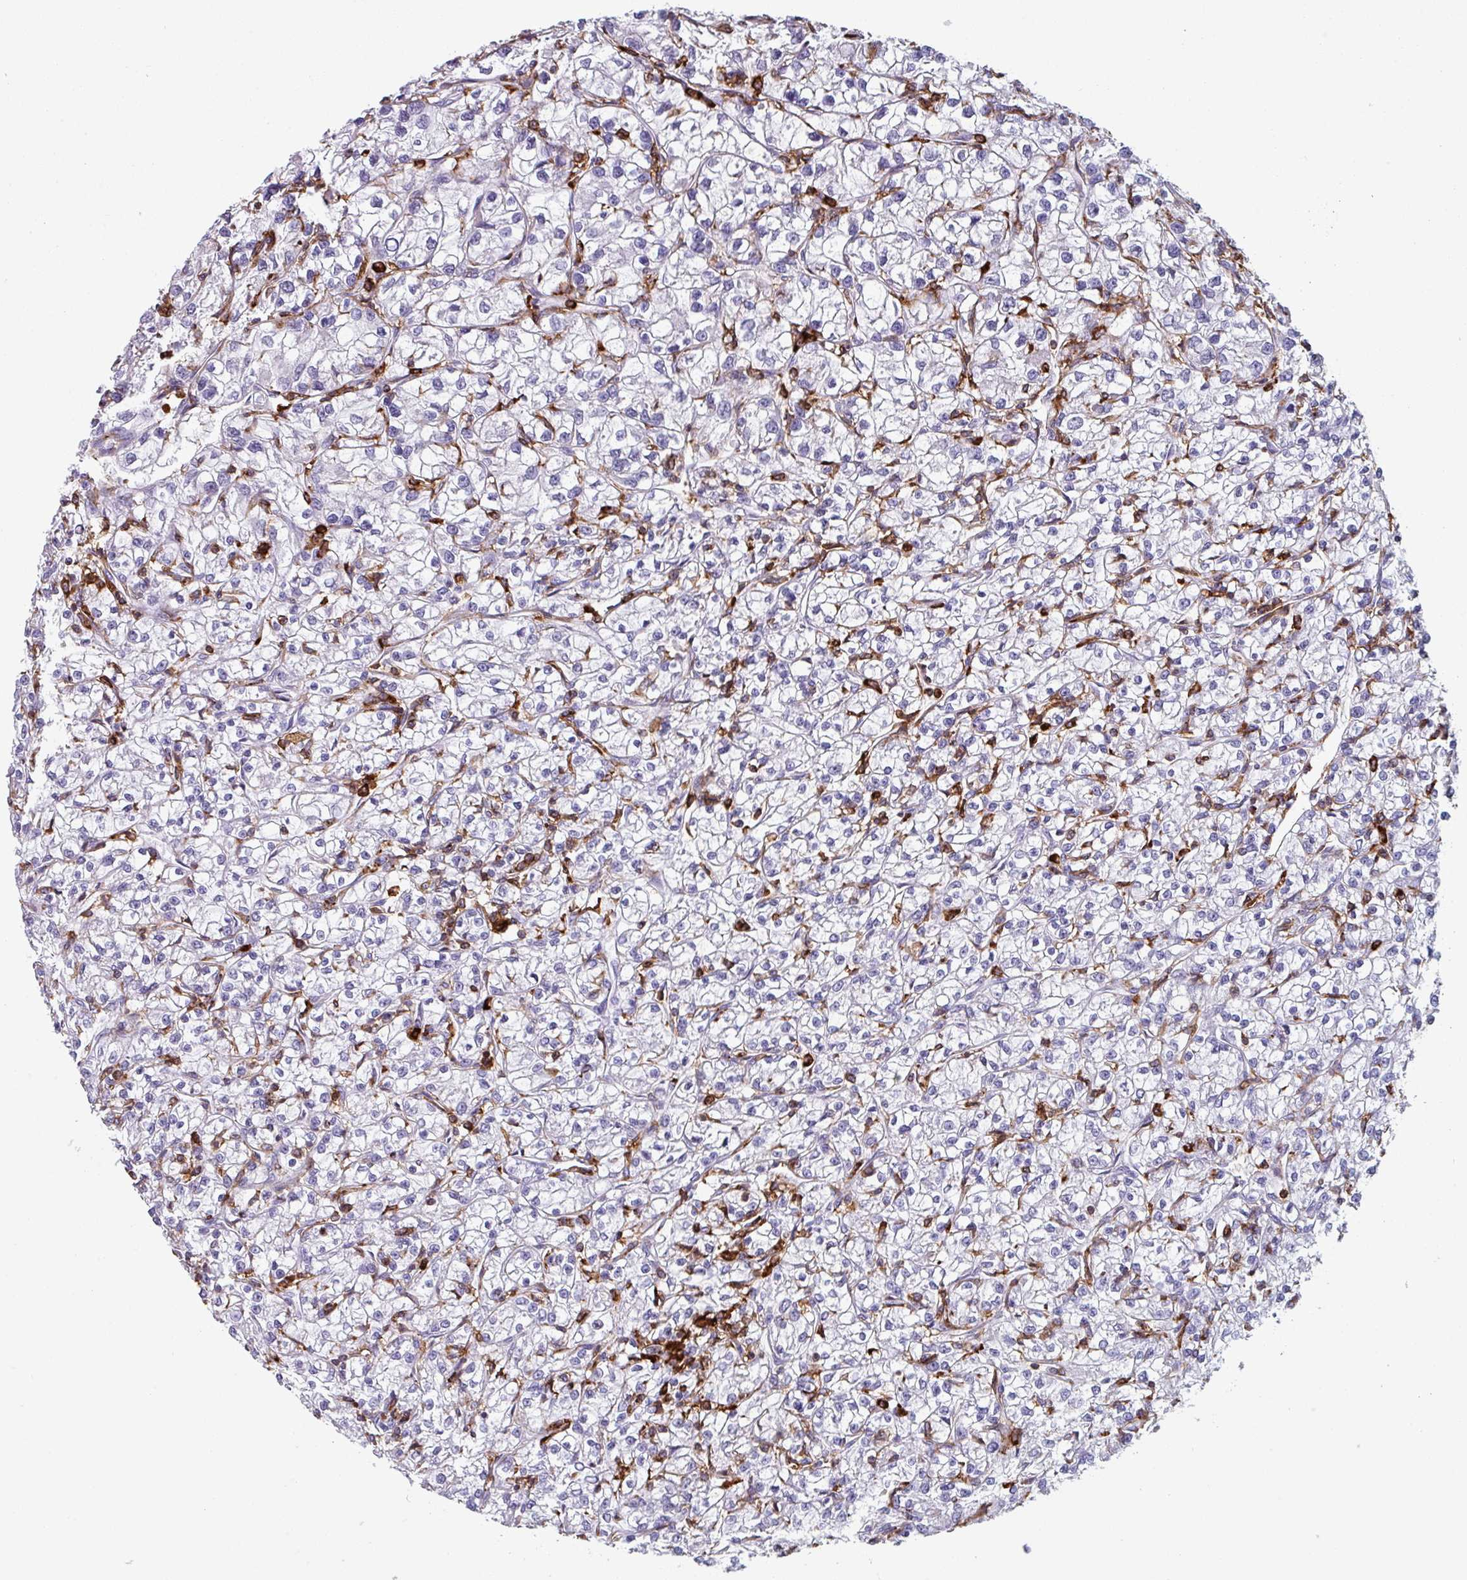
{"staining": {"intensity": "negative", "quantity": "none", "location": "none"}, "tissue": "renal cancer", "cell_type": "Tumor cells", "image_type": "cancer", "snomed": [{"axis": "morphology", "description": "Adenocarcinoma, NOS"}, {"axis": "topography", "description": "Kidney"}], "caption": "Renal adenocarcinoma was stained to show a protein in brown. There is no significant expression in tumor cells.", "gene": "EXOSC5", "patient": {"sex": "female", "age": 59}}